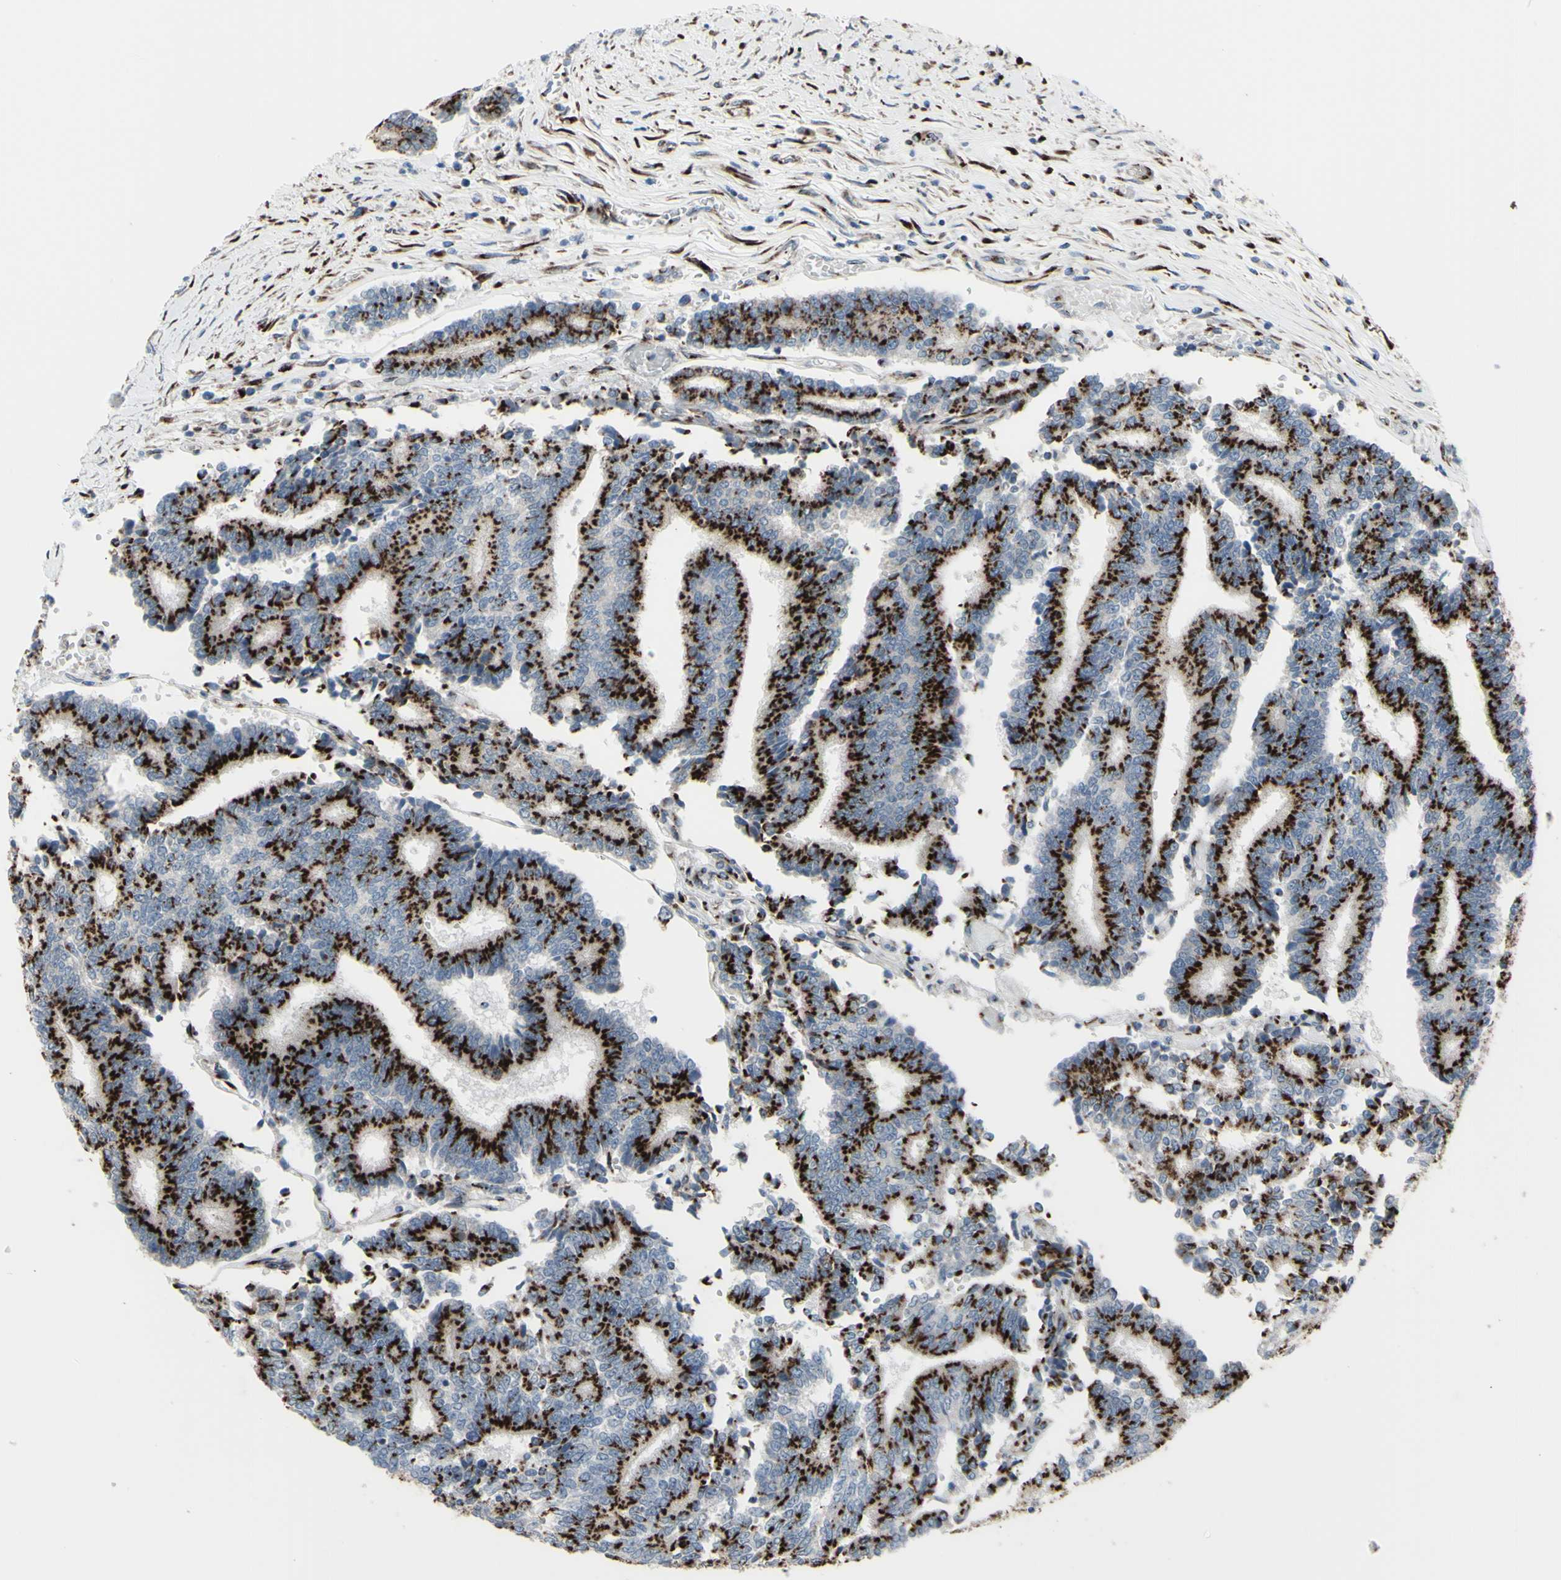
{"staining": {"intensity": "strong", "quantity": ">75%", "location": "cytoplasmic/membranous"}, "tissue": "prostate cancer", "cell_type": "Tumor cells", "image_type": "cancer", "snomed": [{"axis": "morphology", "description": "Normal tissue, NOS"}, {"axis": "morphology", "description": "Adenocarcinoma, High grade"}, {"axis": "topography", "description": "Prostate"}, {"axis": "topography", "description": "Seminal veicle"}], "caption": "This is an image of IHC staining of prostate cancer (high-grade adenocarcinoma), which shows strong expression in the cytoplasmic/membranous of tumor cells.", "gene": "GLG1", "patient": {"sex": "male", "age": 55}}